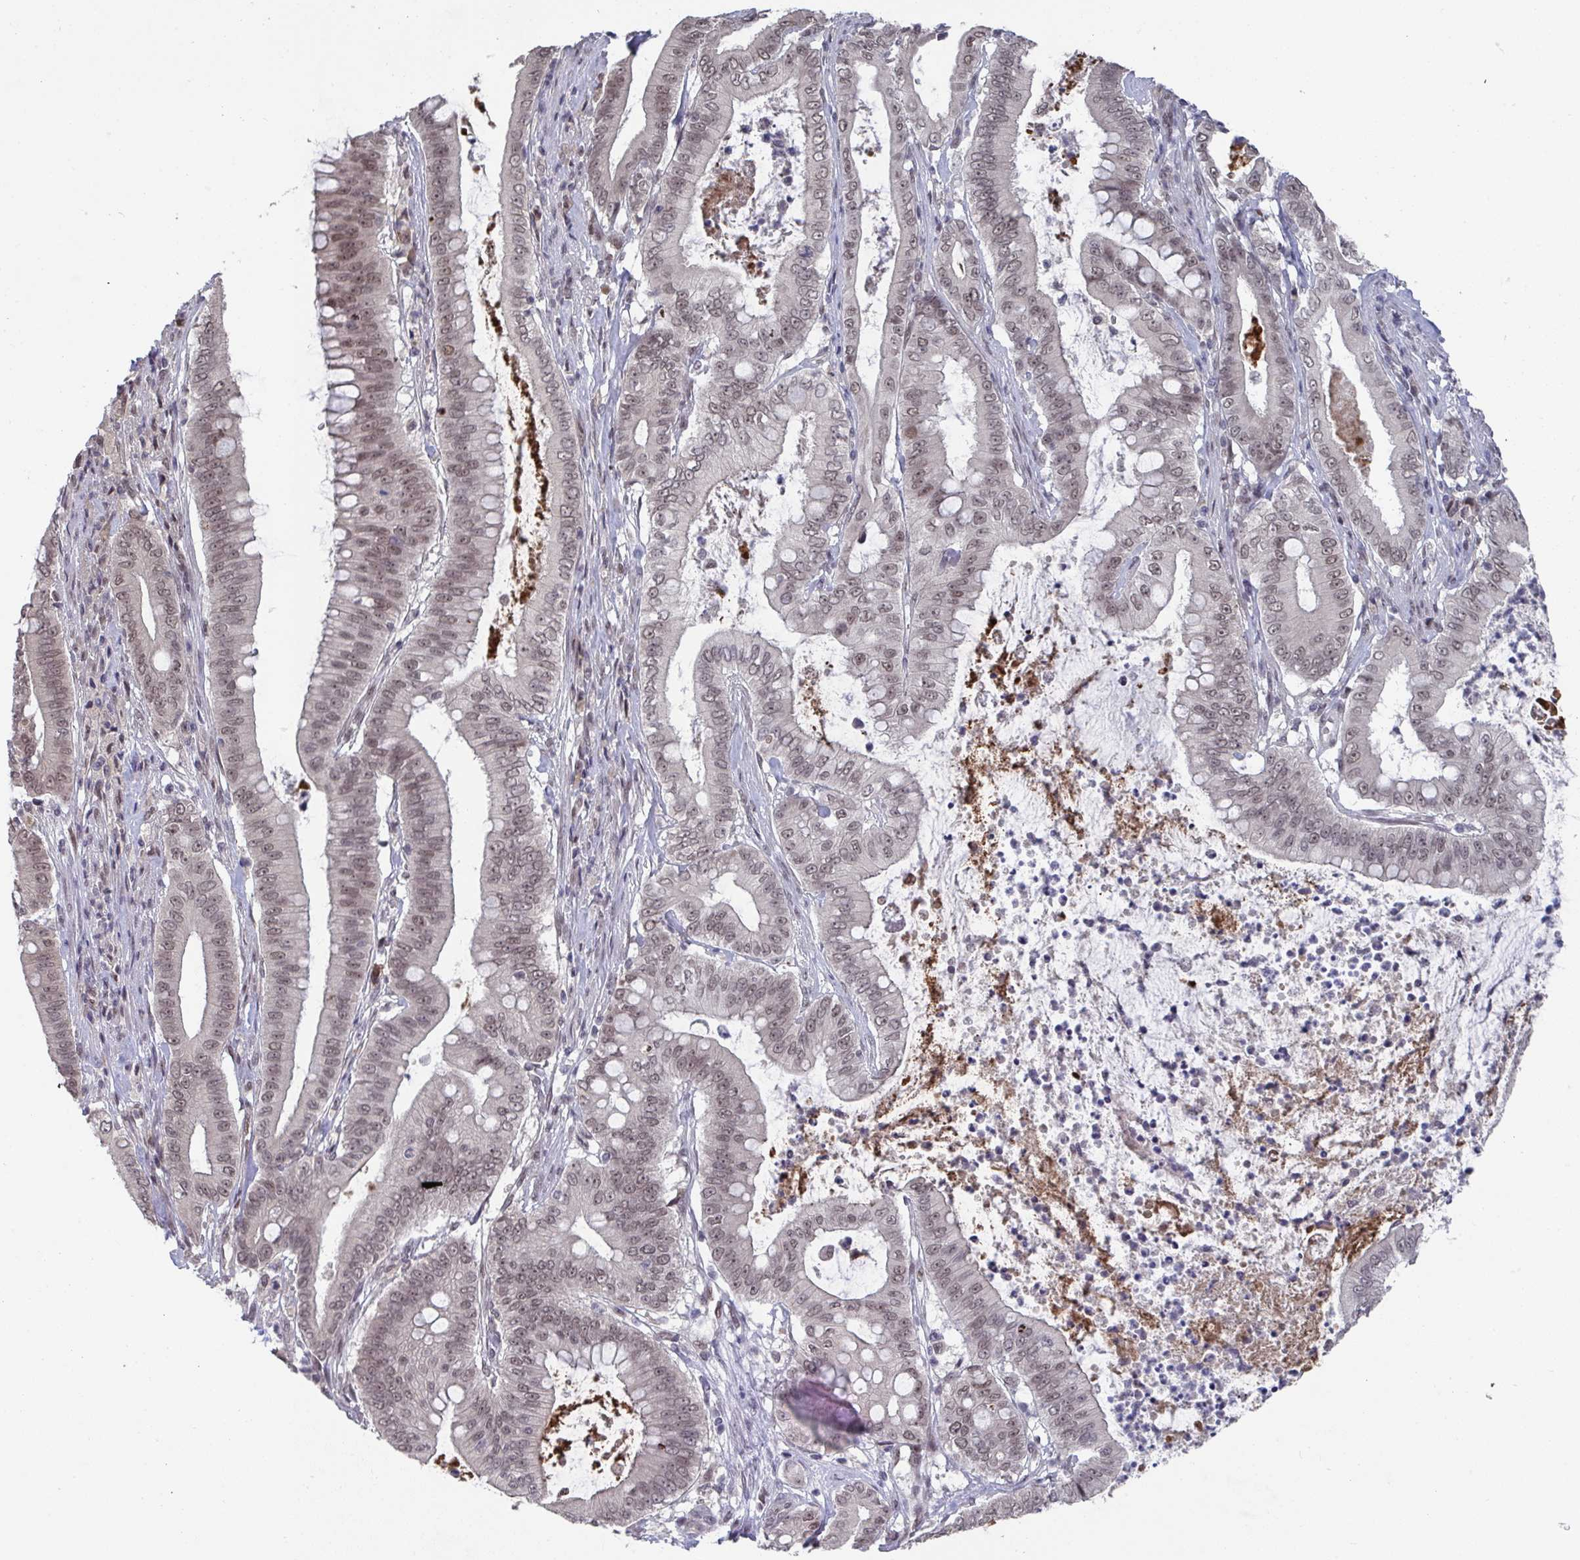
{"staining": {"intensity": "moderate", "quantity": ">75%", "location": "nuclear"}, "tissue": "pancreatic cancer", "cell_type": "Tumor cells", "image_type": "cancer", "snomed": [{"axis": "morphology", "description": "Adenocarcinoma, NOS"}, {"axis": "topography", "description": "Pancreas"}], "caption": "Pancreatic cancer stained for a protein demonstrates moderate nuclear positivity in tumor cells. The protein is shown in brown color, while the nuclei are stained blue.", "gene": "JMJD1C", "patient": {"sex": "male", "age": 71}}